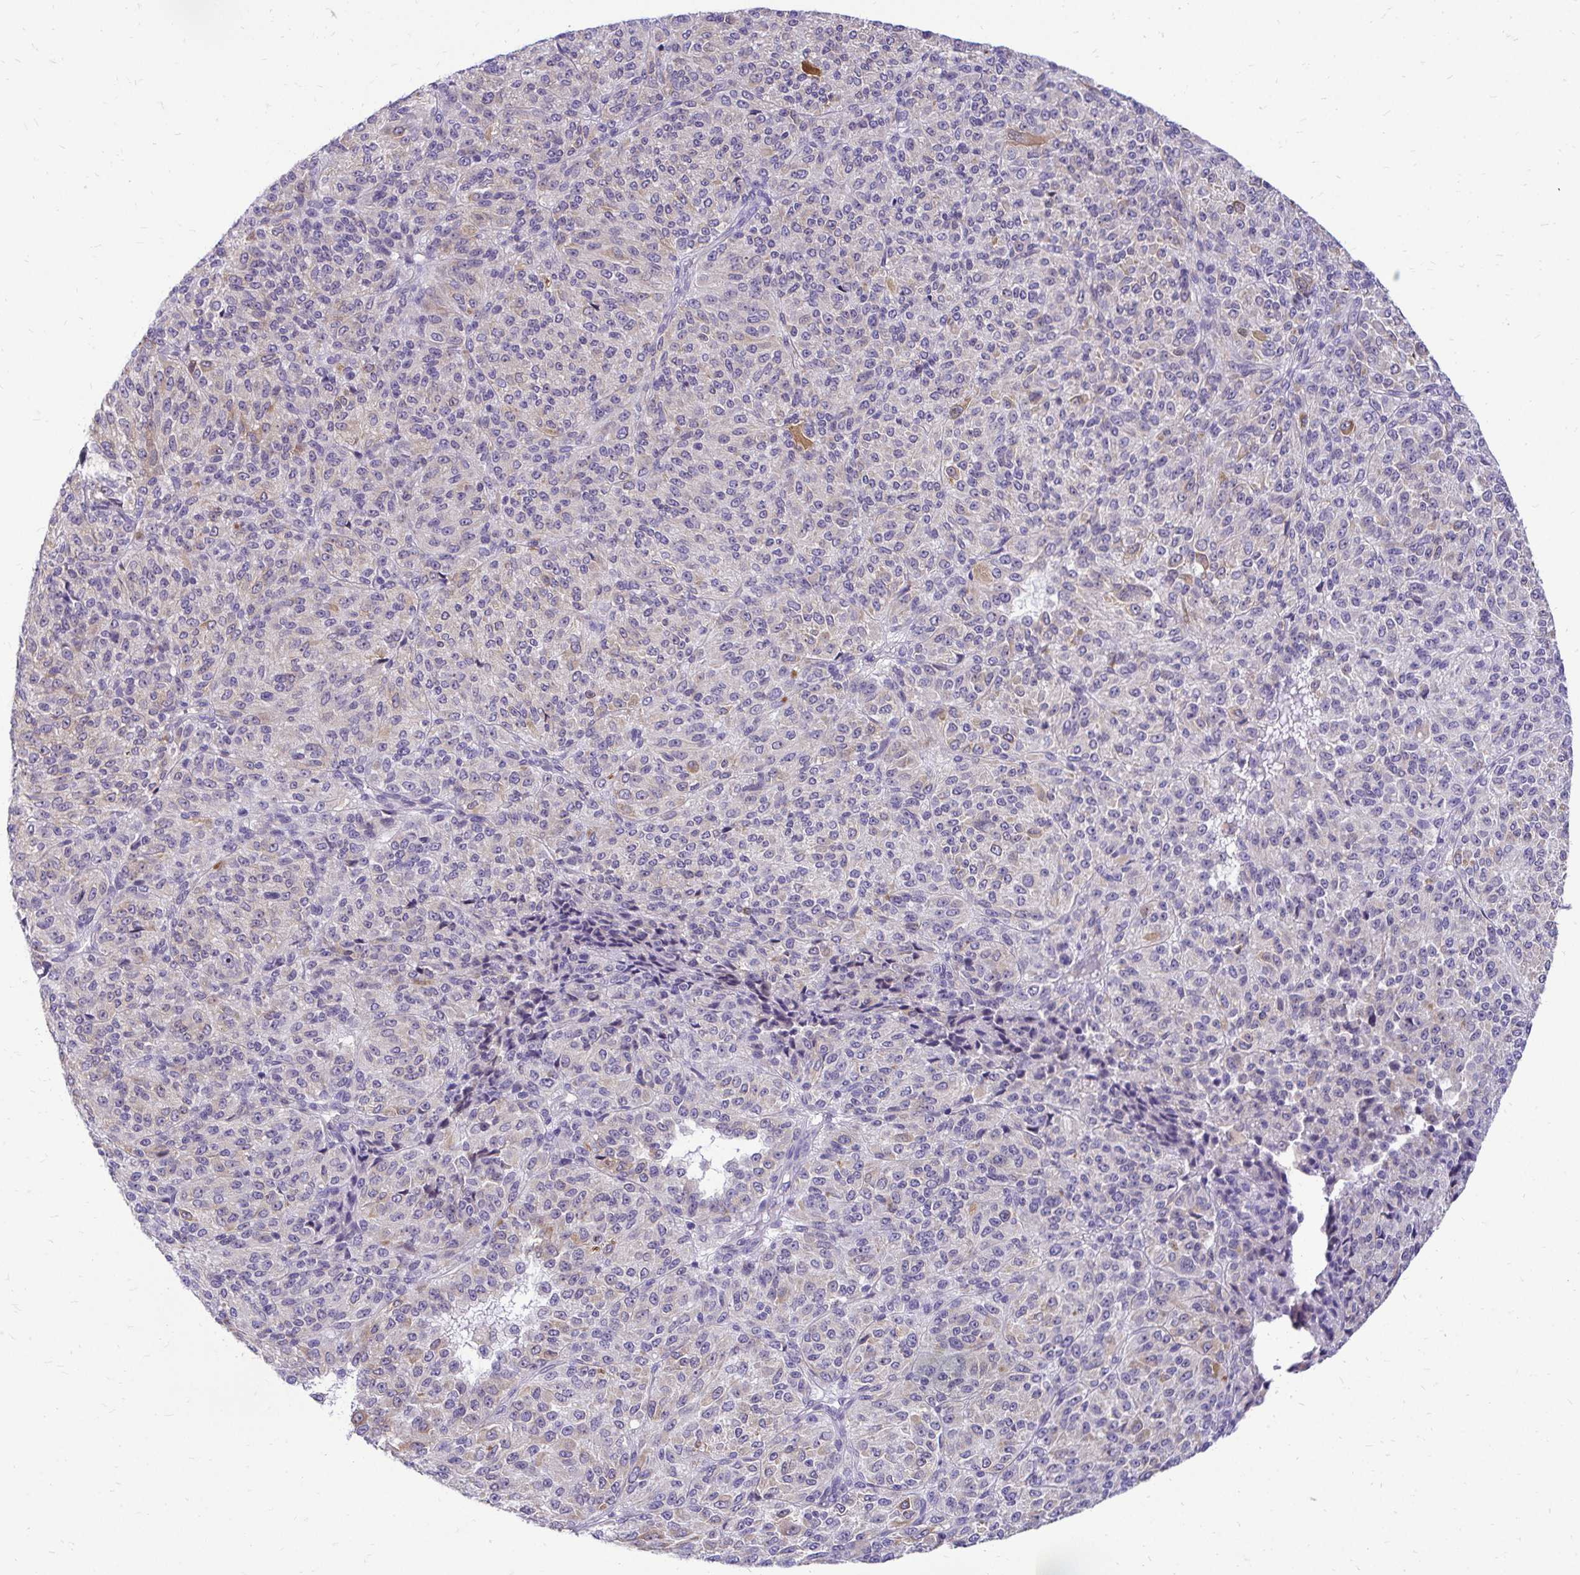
{"staining": {"intensity": "weak", "quantity": "<25%", "location": "cytoplasmic/membranous"}, "tissue": "melanoma", "cell_type": "Tumor cells", "image_type": "cancer", "snomed": [{"axis": "morphology", "description": "Malignant melanoma, Metastatic site"}, {"axis": "topography", "description": "Brain"}], "caption": "Malignant melanoma (metastatic site) was stained to show a protein in brown. There is no significant positivity in tumor cells.", "gene": "NIFK", "patient": {"sex": "female", "age": 56}}